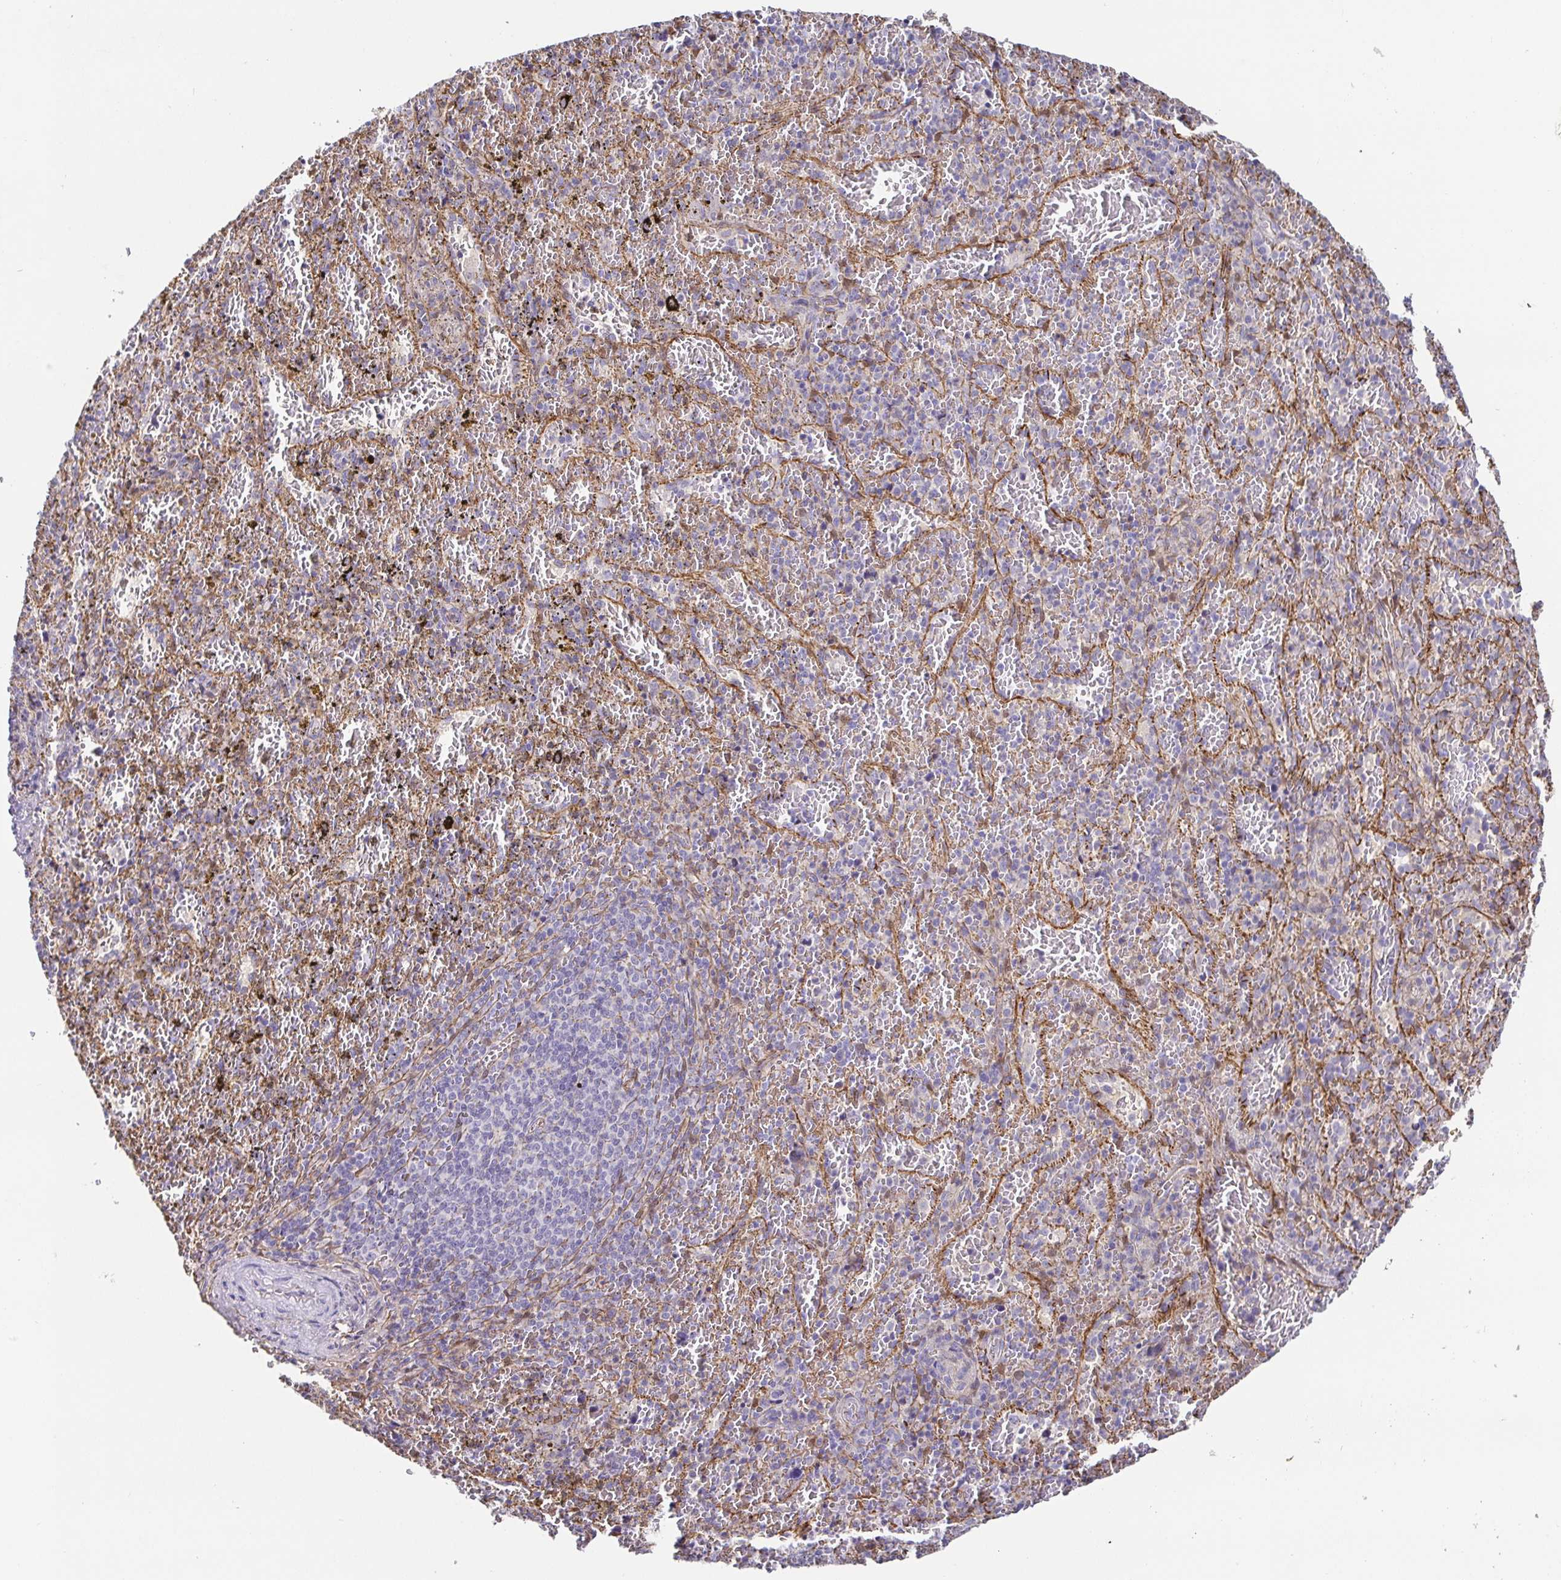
{"staining": {"intensity": "negative", "quantity": "none", "location": "none"}, "tissue": "spleen", "cell_type": "Cells in red pulp", "image_type": "normal", "snomed": [{"axis": "morphology", "description": "Normal tissue, NOS"}, {"axis": "topography", "description": "Spleen"}], "caption": "The micrograph demonstrates no staining of cells in red pulp in normal spleen. Nuclei are stained in blue.", "gene": "PIWIL3", "patient": {"sex": "female", "age": 50}}